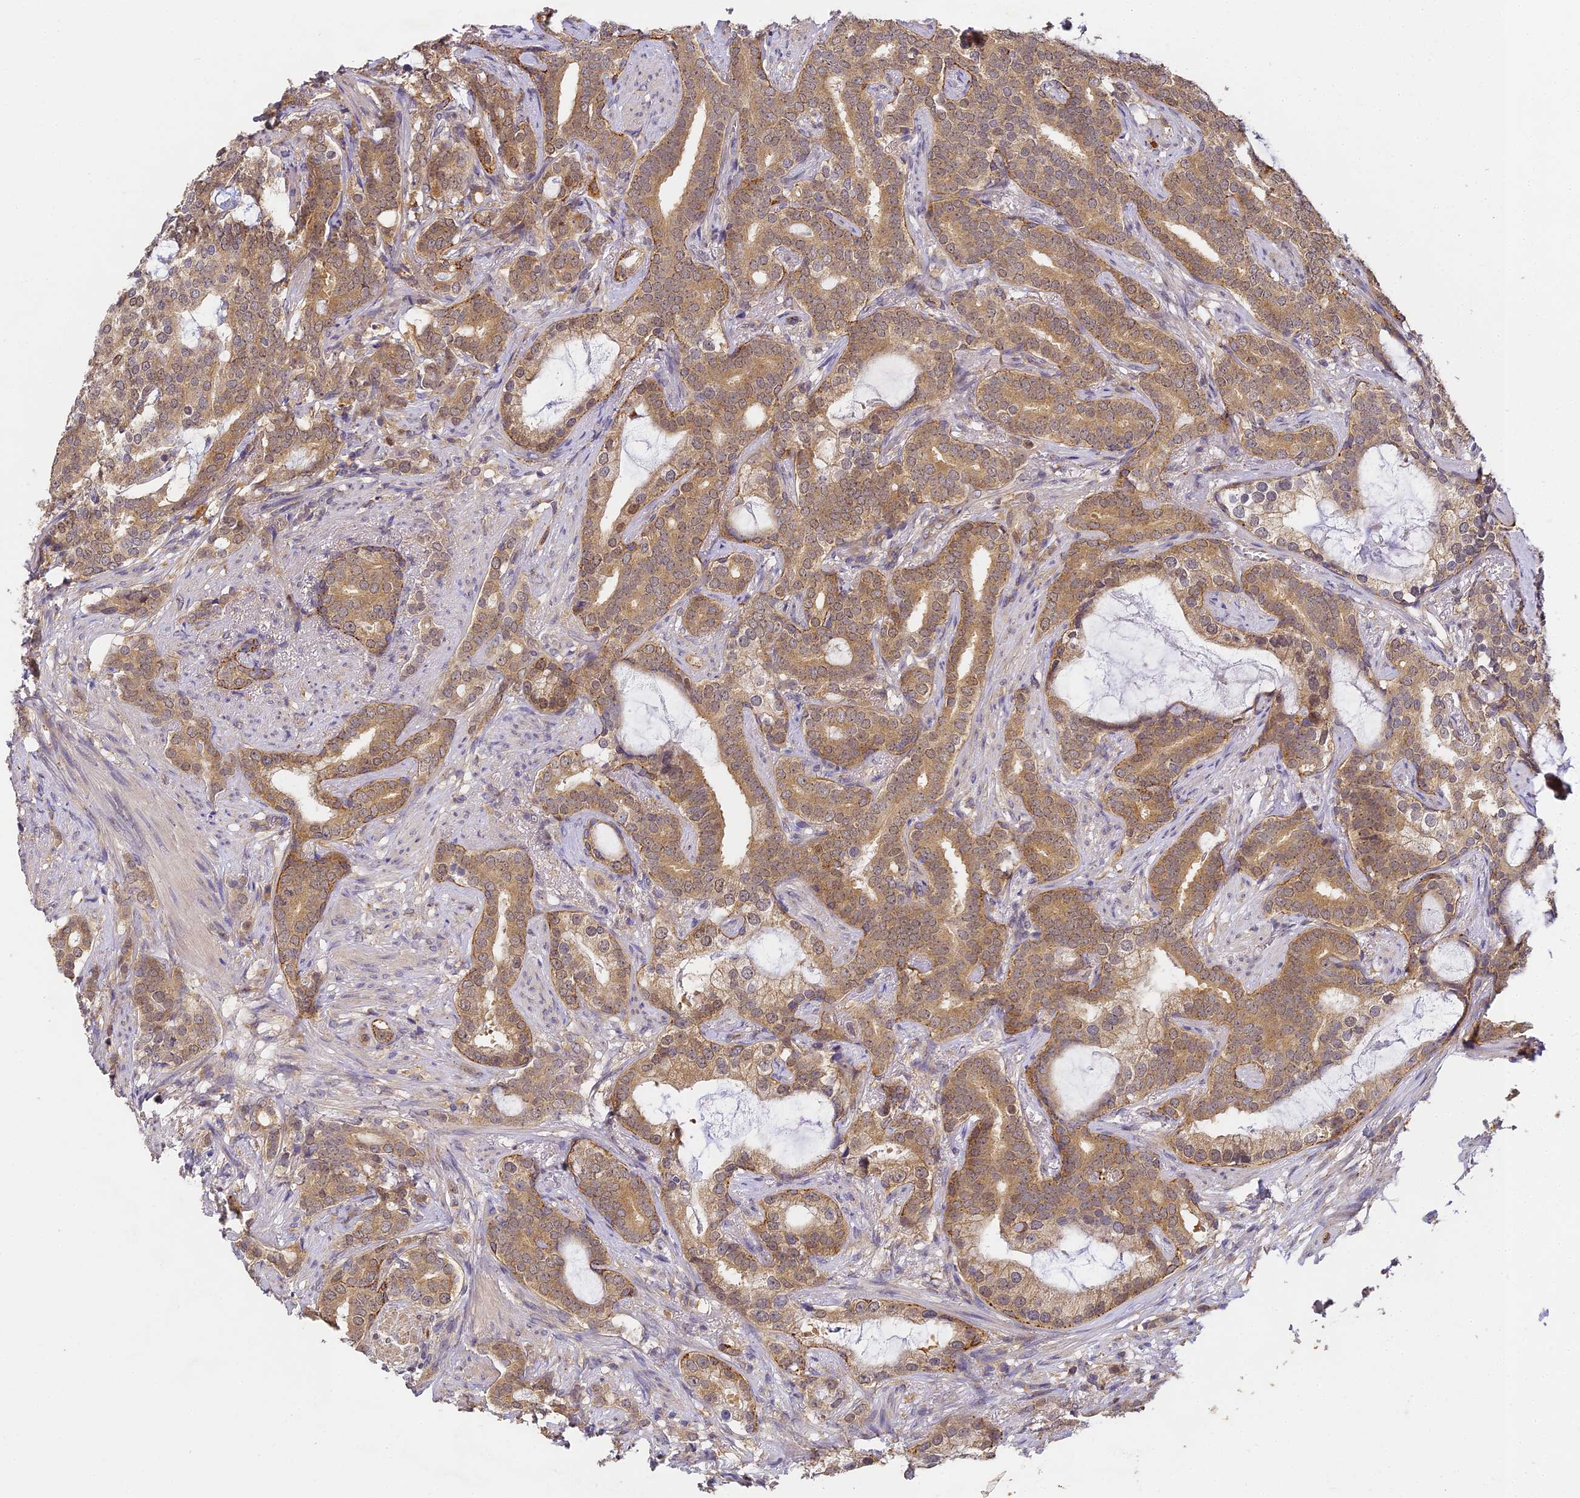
{"staining": {"intensity": "moderate", "quantity": ">75%", "location": "cytoplasmic/membranous,nuclear"}, "tissue": "prostate cancer", "cell_type": "Tumor cells", "image_type": "cancer", "snomed": [{"axis": "morphology", "description": "Adenocarcinoma, Low grade"}, {"axis": "topography", "description": "Prostate"}], "caption": "Prostate cancer stained for a protein (brown) demonstrates moderate cytoplasmic/membranous and nuclear positive staining in approximately >75% of tumor cells.", "gene": "YAE1", "patient": {"sex": "male", "age": 71}}